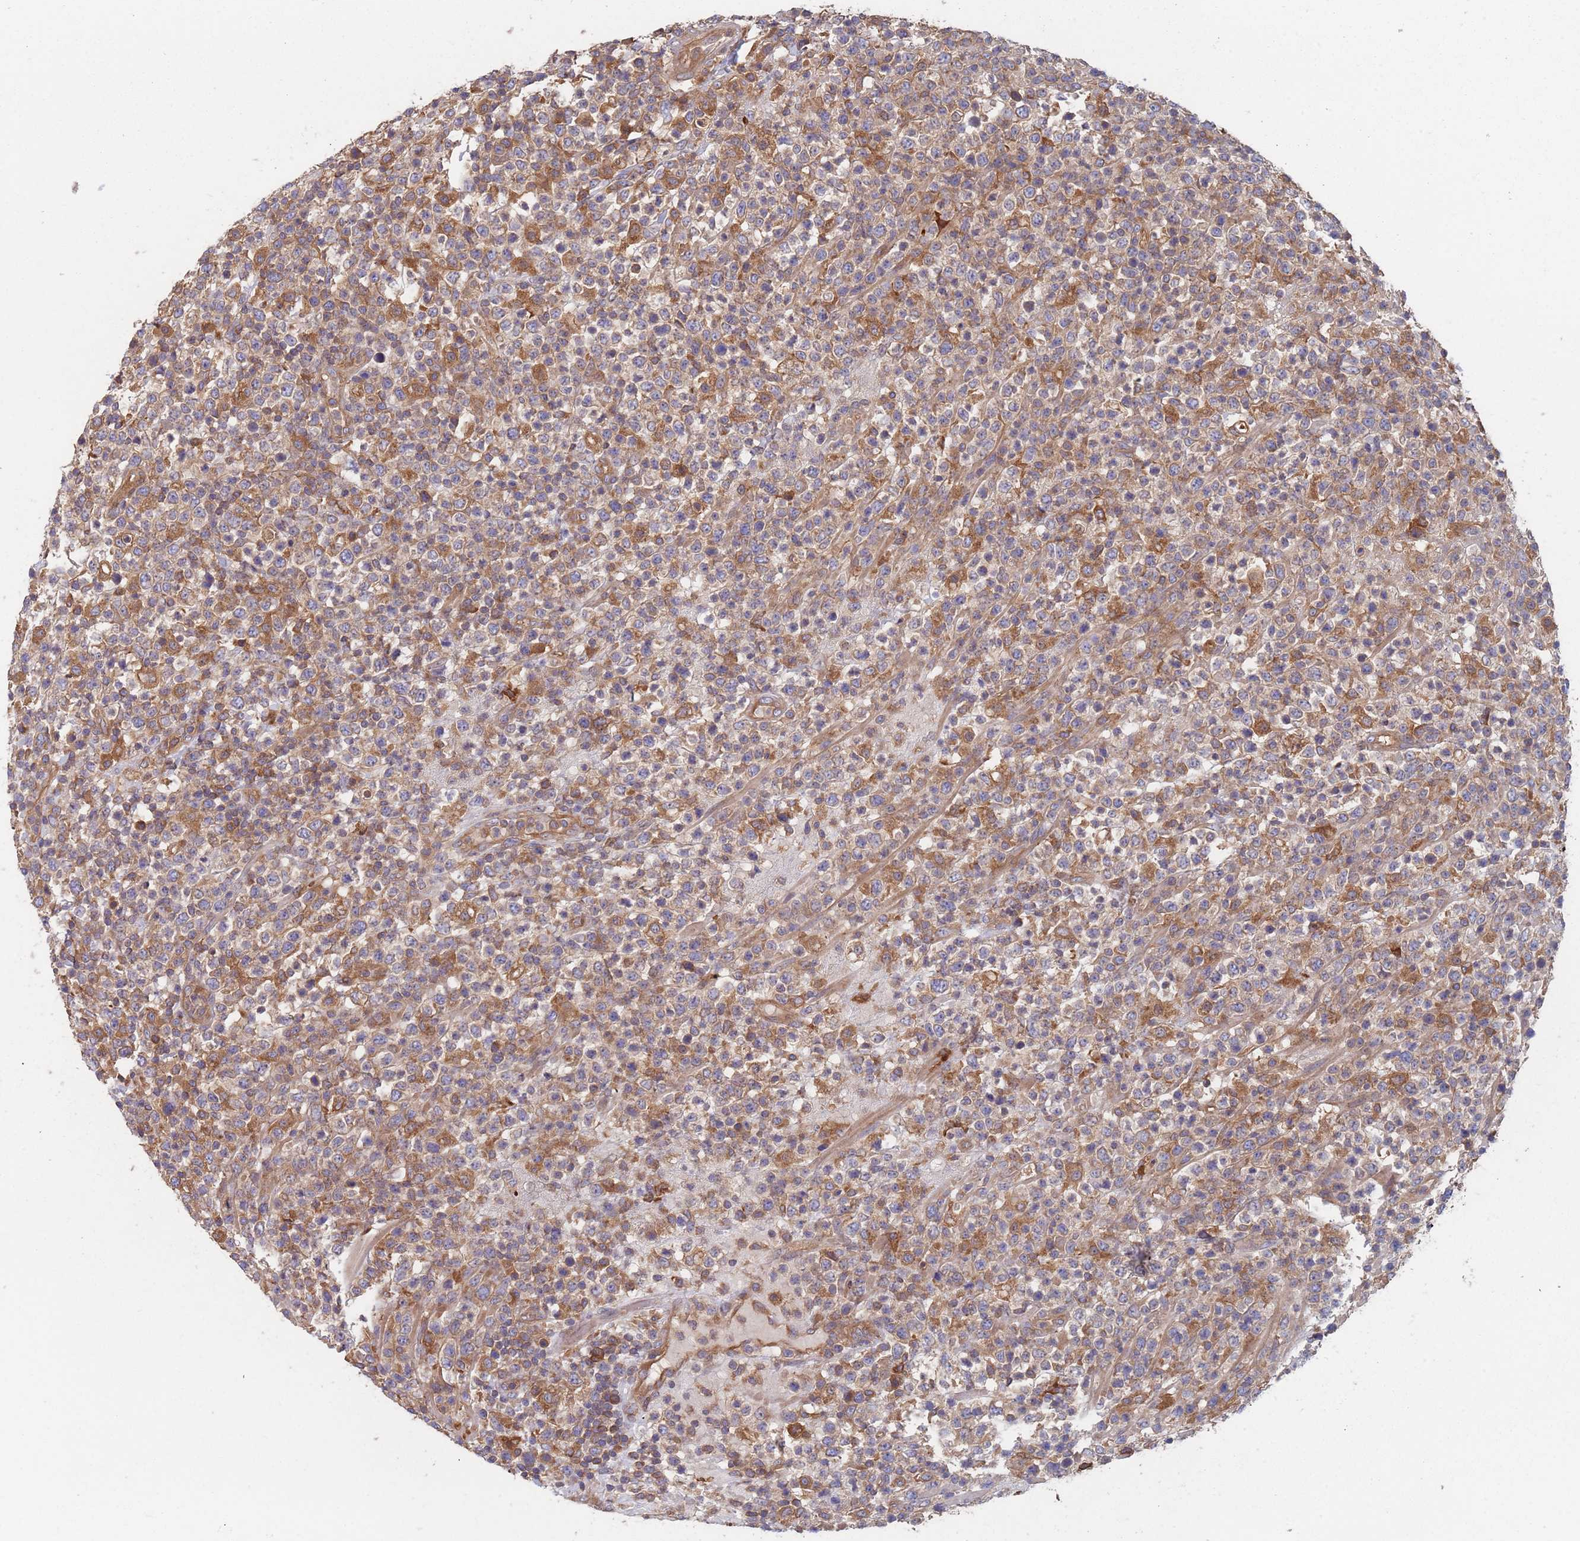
{"staining": {"intensity": "negative", "quantity": "none", "location": "none"}, "tissue": "lymphoma", "cell_type": "Tumor cells", "image_type": "cancer", "snomed": [{"axis": "morphology", "description": "Malignant lymphoma, non-Hodgkin's type, High grade"}, {"axis": "topography", "description": "Colon"}], "caption": "High magnification brightfield microscopy of lymphoma stained with DAB (brown) and counterstained with hematoxylin (blue): tumor cells show no significant staining. (DAB IHC with hematoxylin counter stain).", "gene": "GDI2", "patient": {"sex": "female", "age": 53}}